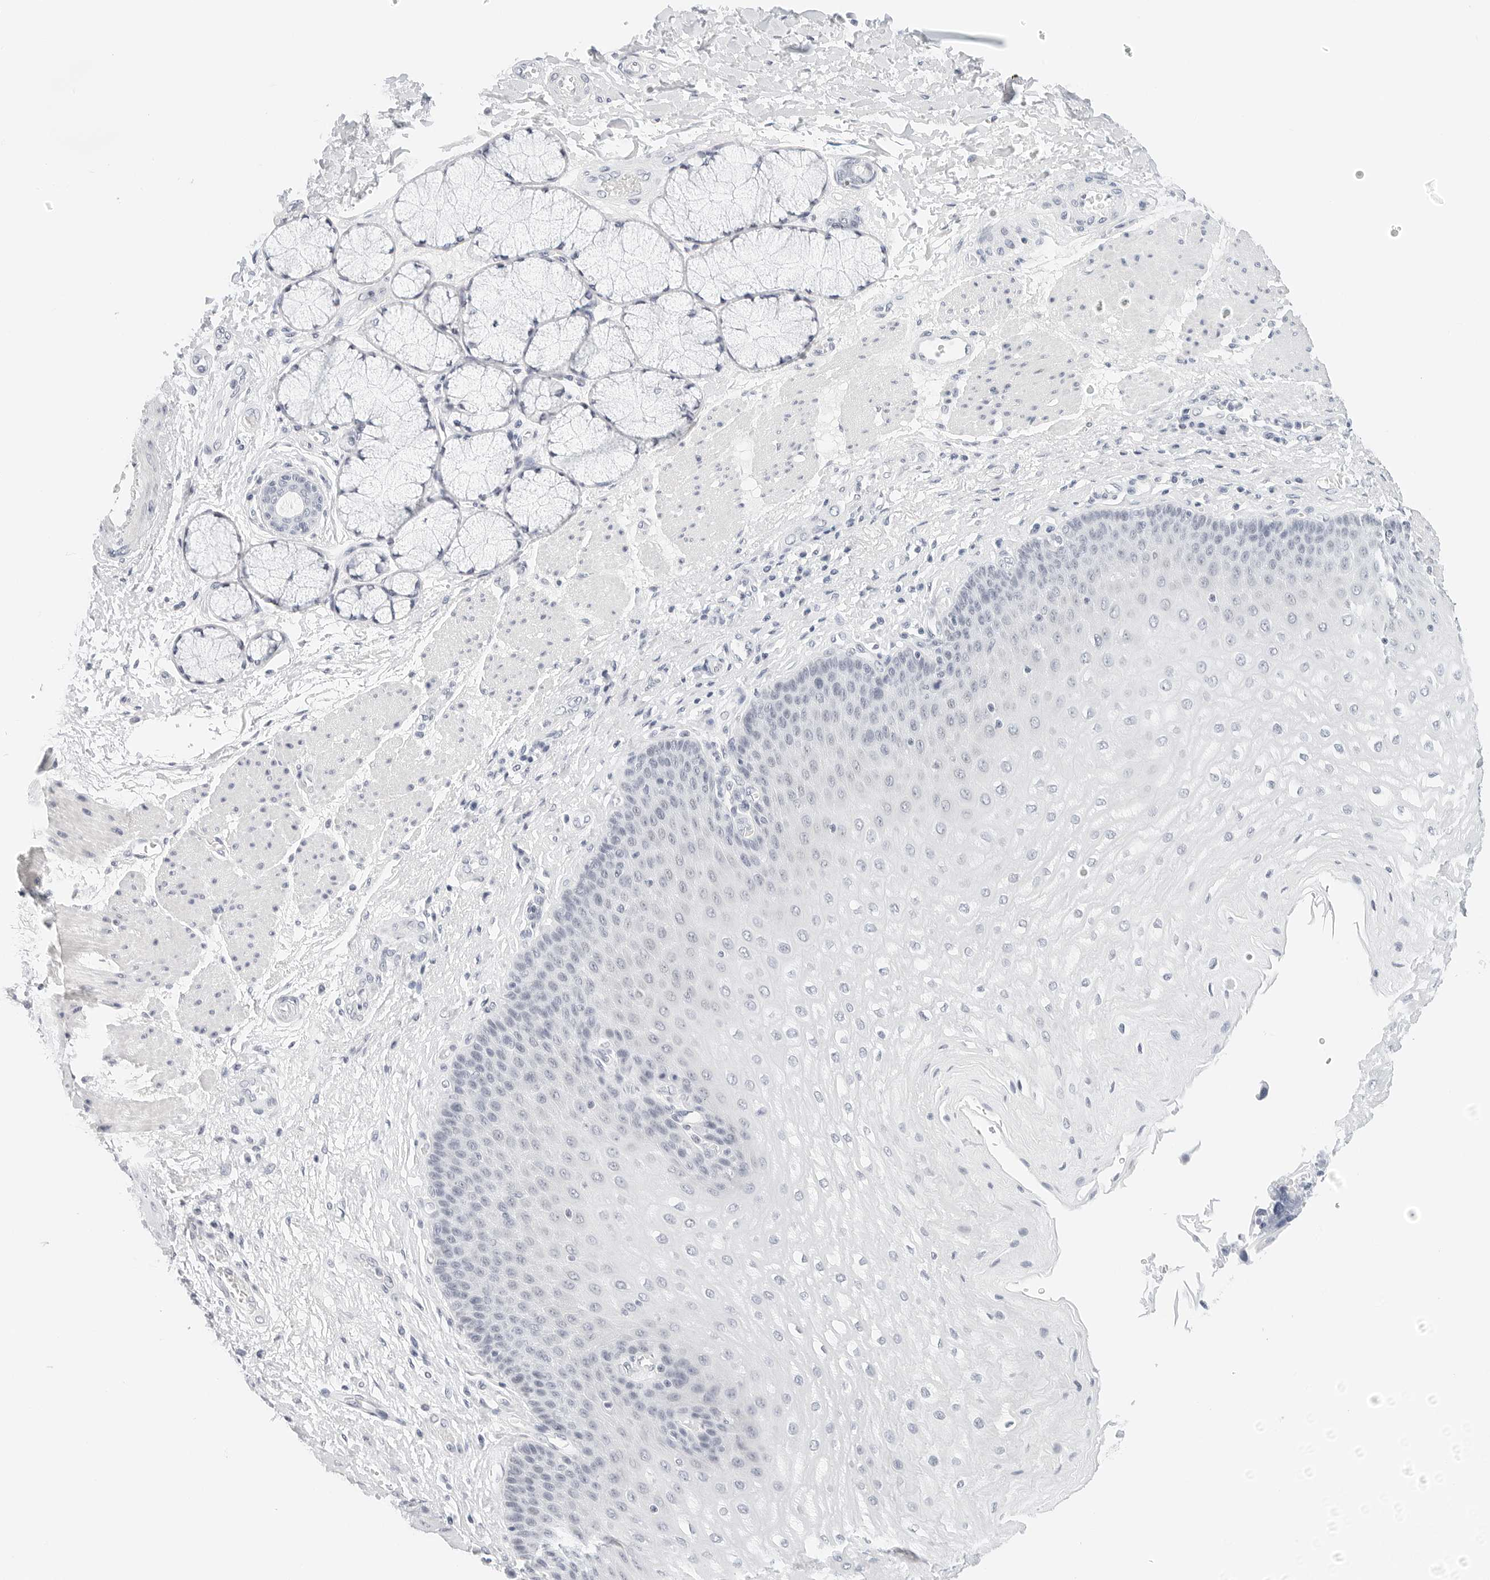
{"staining": {"intensity": "weak", "quantity": "<25%", "location": "nuclear"}, "tissue": "esophagus", "cell_type": "Squamous epithelial cells", "image_type": "normal", "snomed": [{"axis": "morphology", "description": "Normal tissue, NOS"}, {"axis": "topography", "description": "Esophagus"}], "caption": "High power microscopy image of an immunohistochemistry image of unremarkable esophagus, revealing no significant staining in squamous epithelial cells.", "gene": "CD22", "patient": {"sex": "male", "age": 54}}